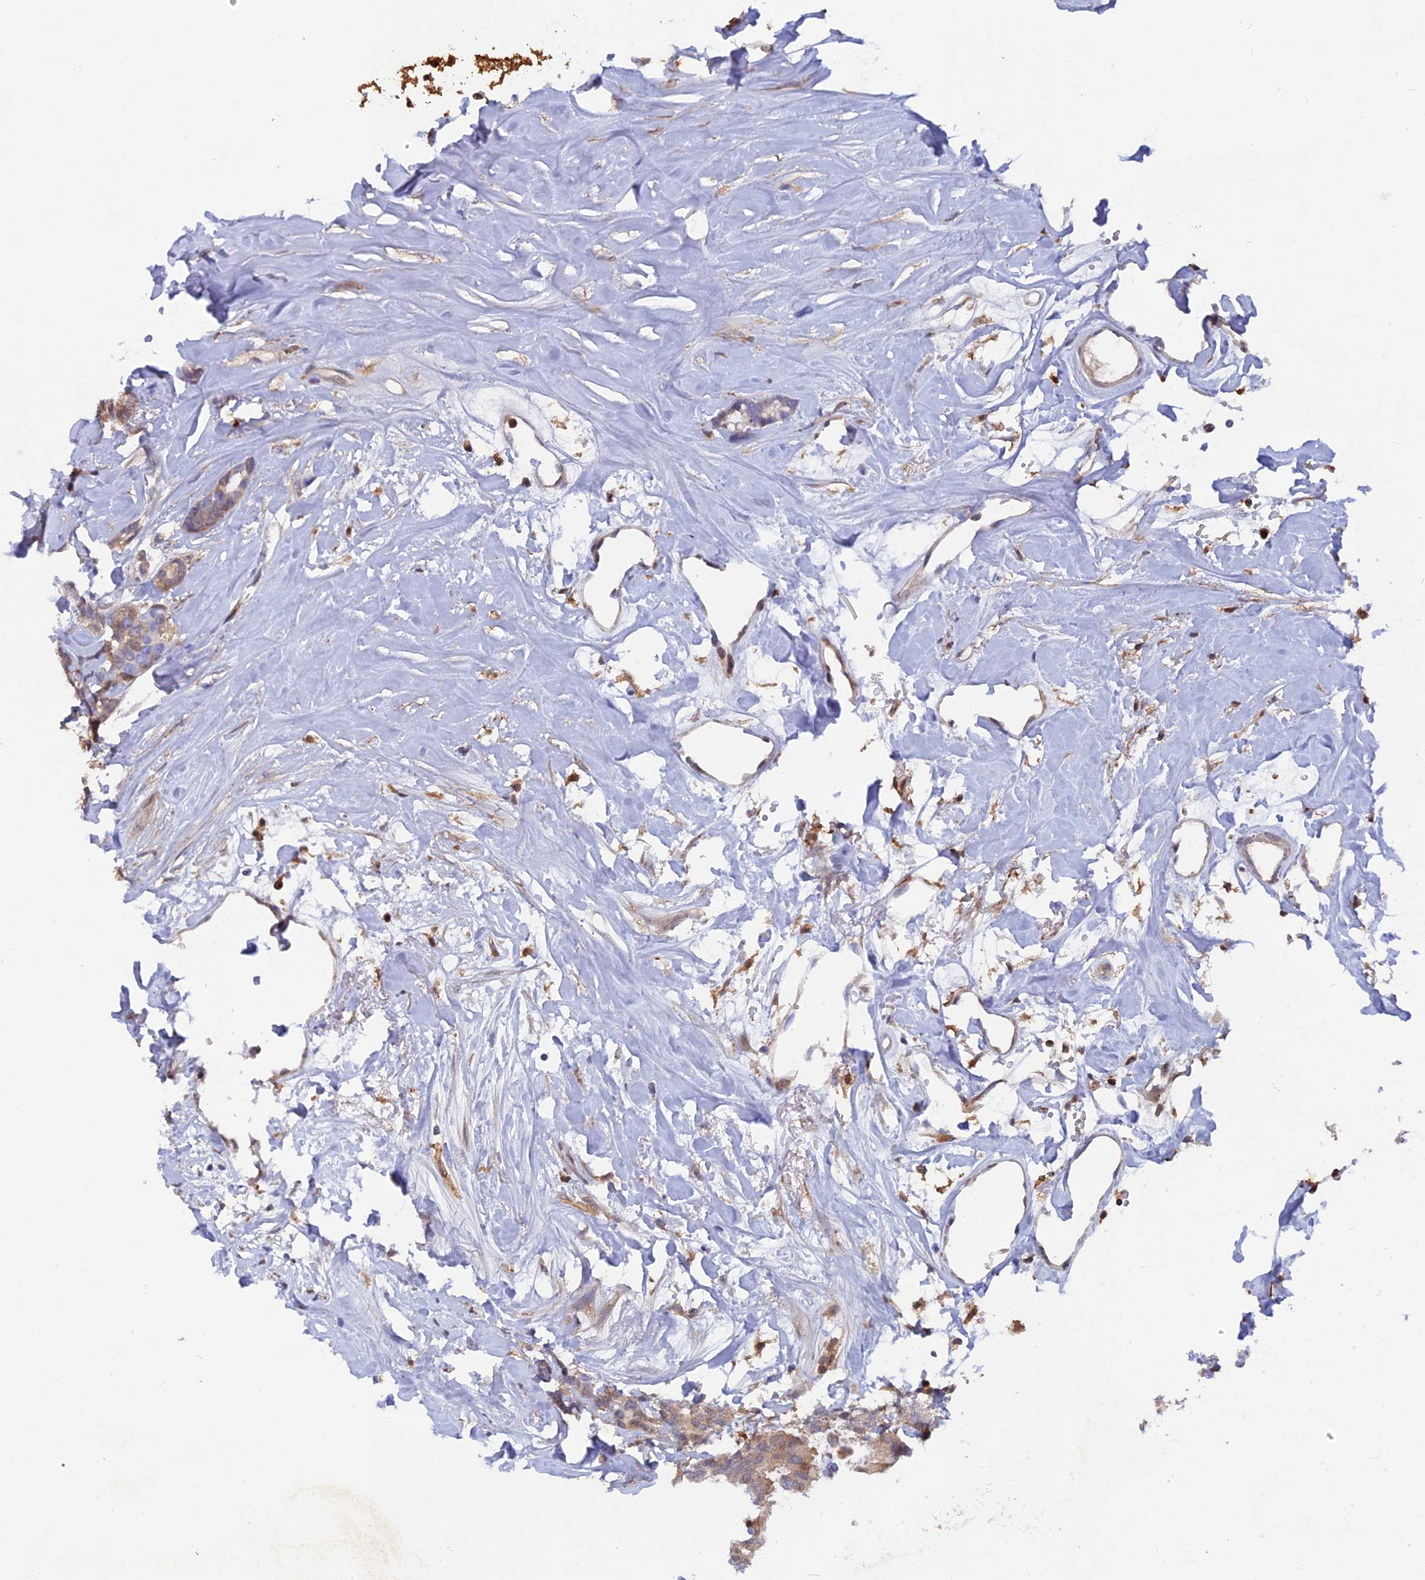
{"staining": {"intensity": "moderate", "quantity": "<25%", "location": "cytoplasmic/membranous"}, "tissue": "breast cancer", "cell_type": "Tumor cells", "image_type": "cancer", "snomed": [{"axis": "morphology", "description": "Duct carcinoma"}, {"axis": "topography", "description": "Breast"}], "caption": "A low amount of moderate cytoplasmic/membranous staining is identified in about <25% of tumor cells in intraductal carcinoma (breast) tissue.", "gene": "BLVRA", "patient": {"sex": "female", "age": 87}}